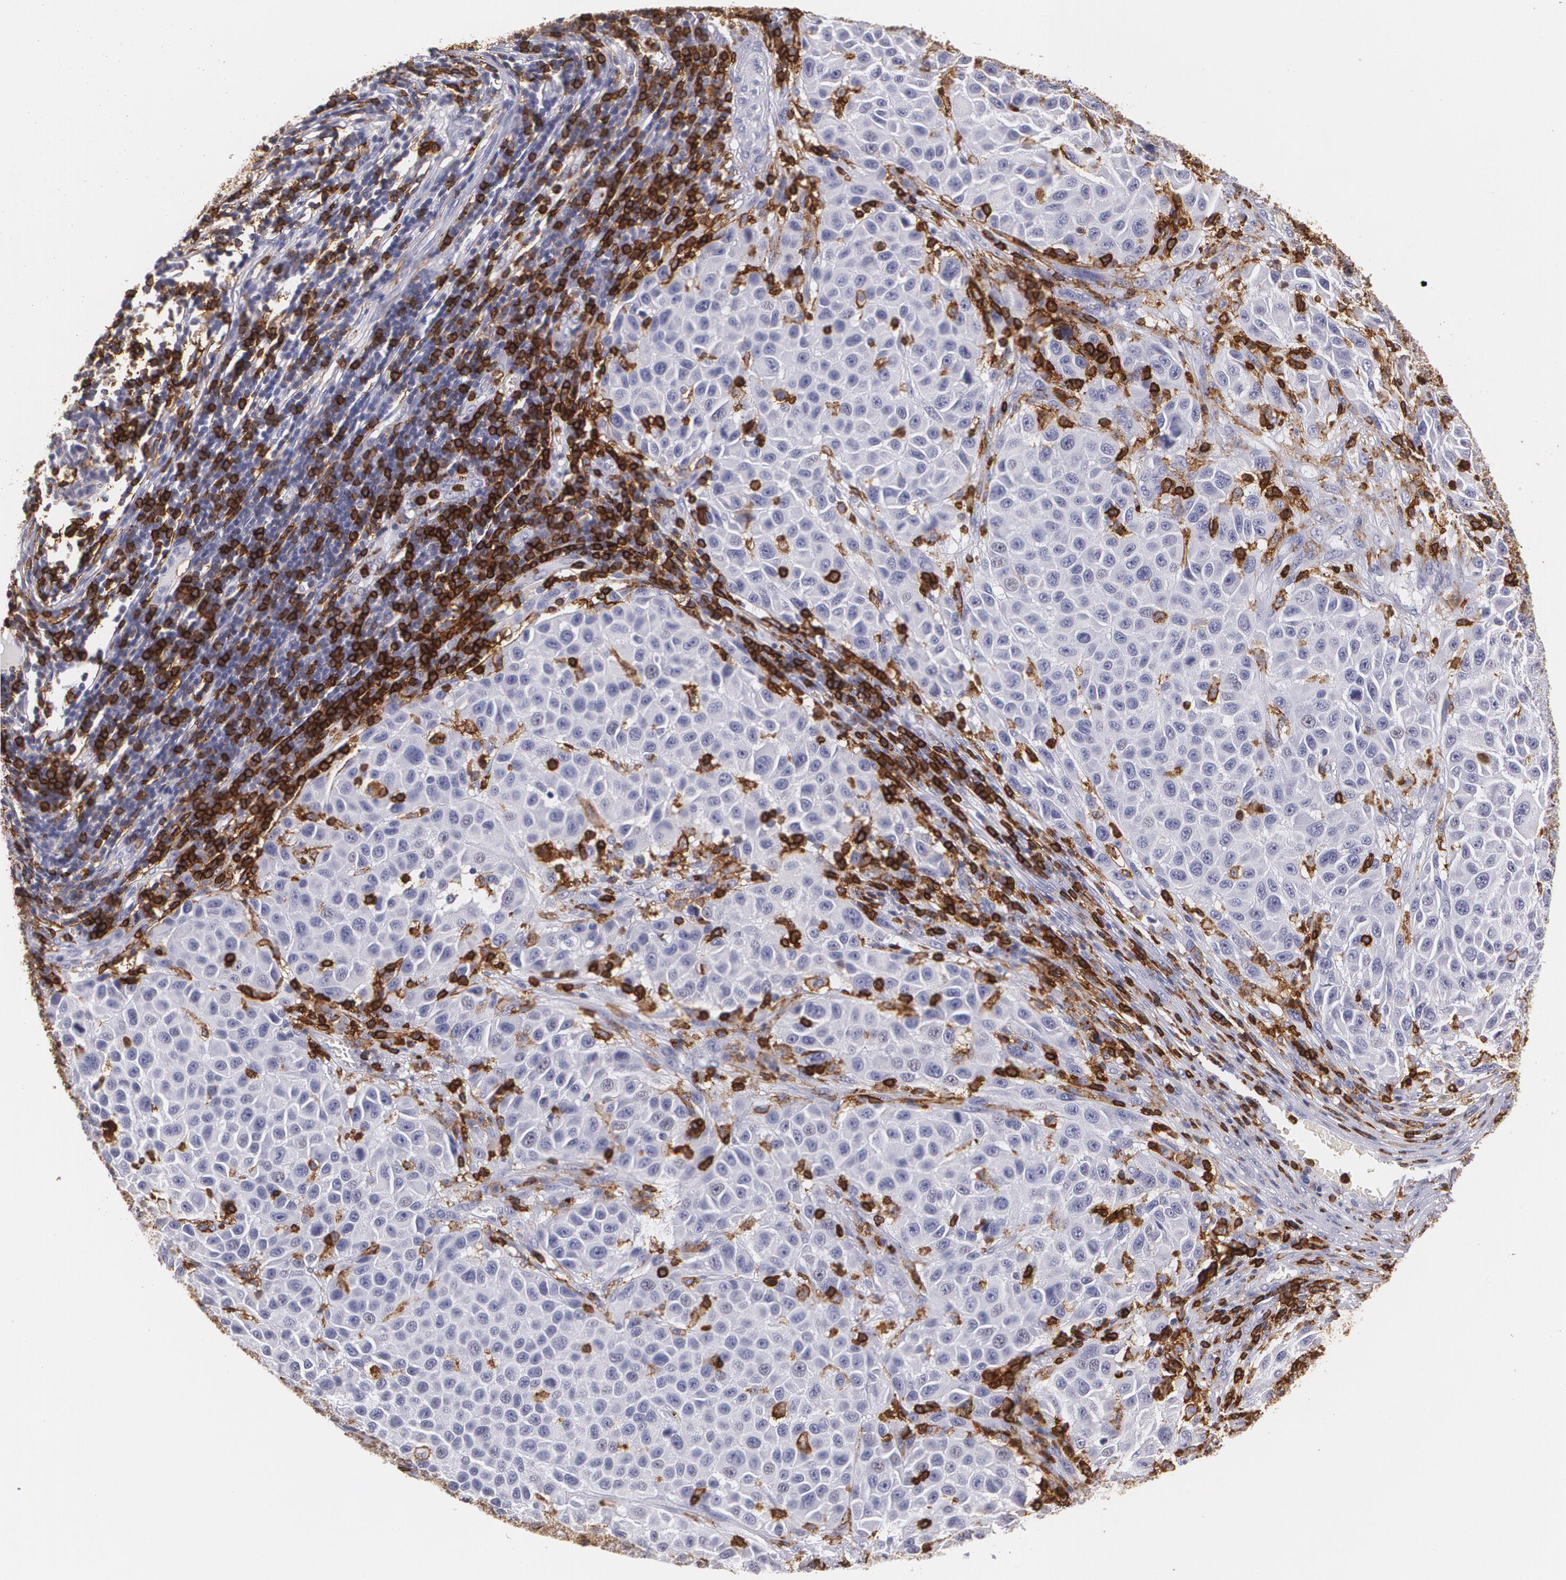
{"staining": {"intensity": "negative", "quantity": "none", "location": "none"}, "tissue": "melanoma", "cell_type": "Tumor cells", "image_type": "cancer", "snomed": [{"axis": "morphology", "description": "Malignant melanoma, Metastatic site"}, {"axis": "topography", "description": "Lymph node"}], "caption": "Tumor cells are negative for brown protein staining in malignant melanoma (metastatic site).", "gene": "PTPRC", "patient": {"sex": "male", "age": 61}}